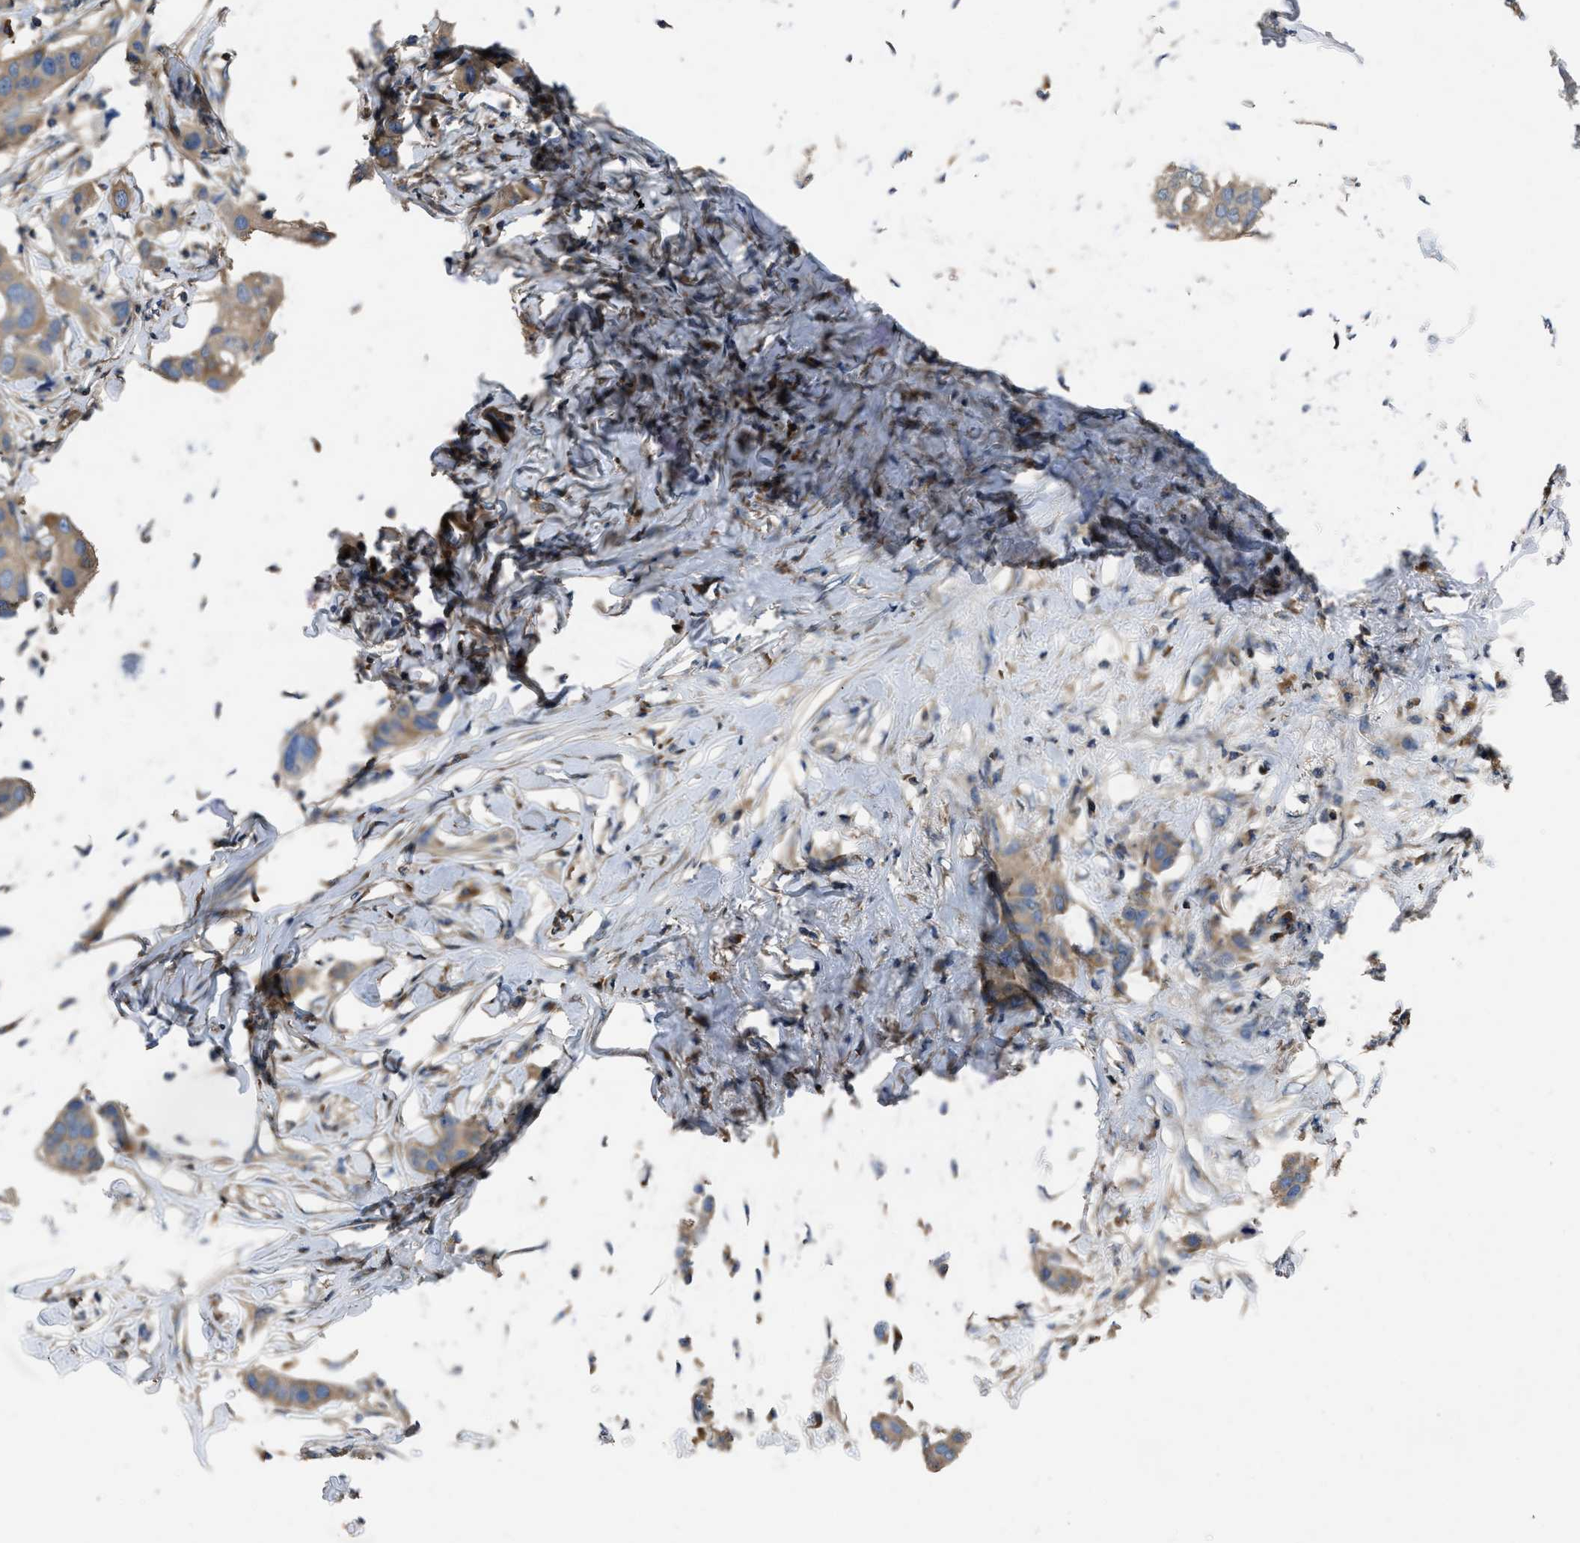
{"staining": {"intensity": "moderate", "quantity": ">75%", "location": "cytoplasmic/membranous"}, "tissue": "breast cancer", "cell_type": "Tumor cells", "image_type": "cancer", "snomed": [{"axis": "morphology", "description": "Duct carcinoma"}, {"axis": "topography", "description": "Breast"}], "caption": "About >75% of tumor cells in invasive ductal carcinoma (breast) demonstrate moderate cytoplasmic/membranous protein staining as visualized by brown immunohistochemical staining.", "gene": "YARS1", "patient": {"sex": "female", "age": 50}}